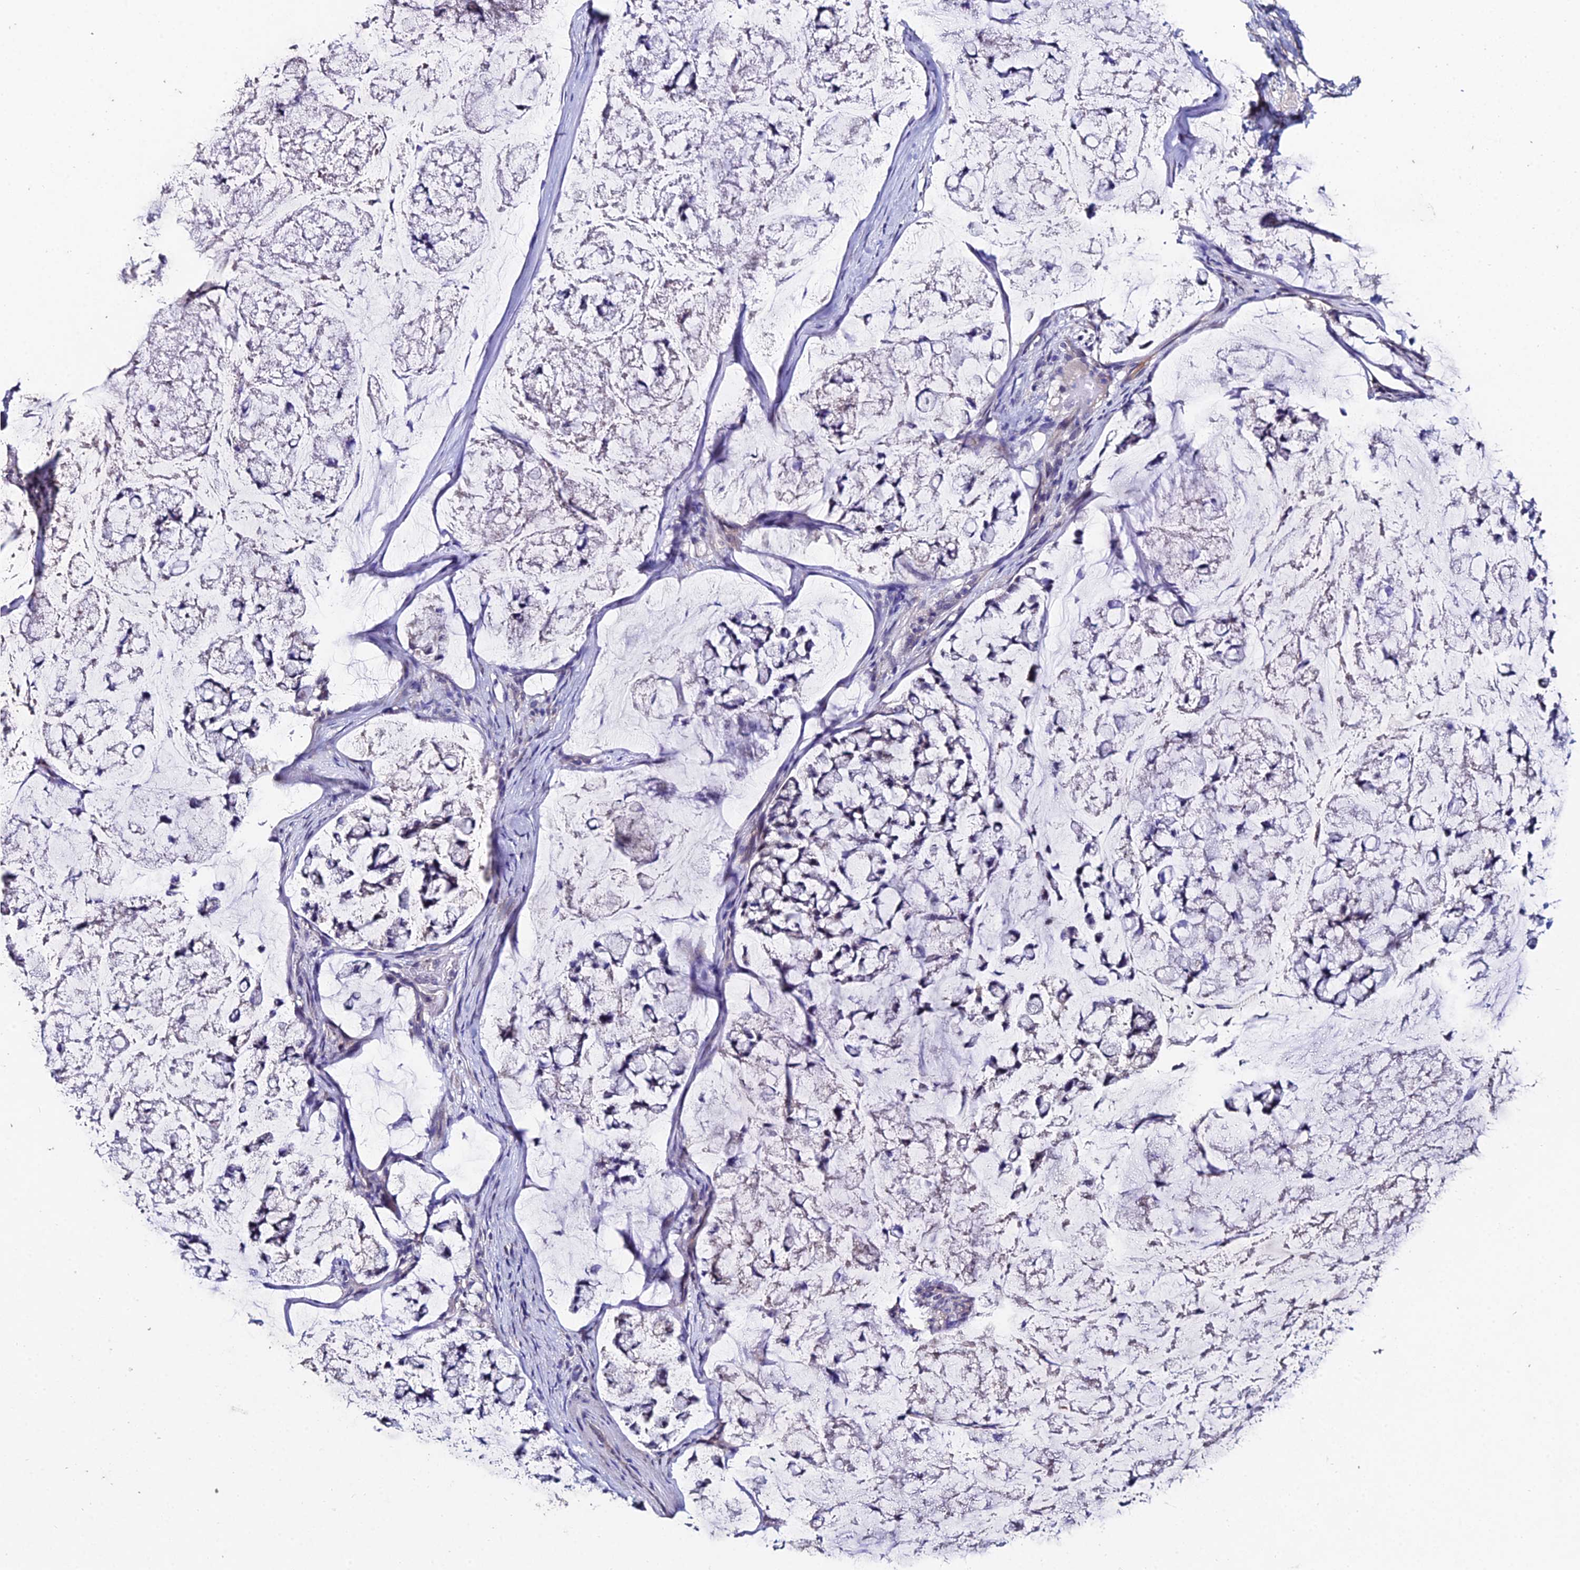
{"staining": {"intensity": "weak", "quantity": "<25%", "location": "cytoplasmic/membranous"}, "tissue": "stomach cancer", "cell_type": "Tumor cells", "image_type": "cancer", "snomed": [{"axis": "morphology", "description": "Adenocarcinoma, NOS"}, {"axis": "topography", "description": "Stomach, lower"}], "caption": "High power microscopy photomicrograph of an immunohistochemistry (IHC) histopathology image of stomach cancer (adenocarcinoma), revealing no significant expression in tumor cells.", "gene": "ESRRG", "patient": {"sex": "male", "age": 67}}